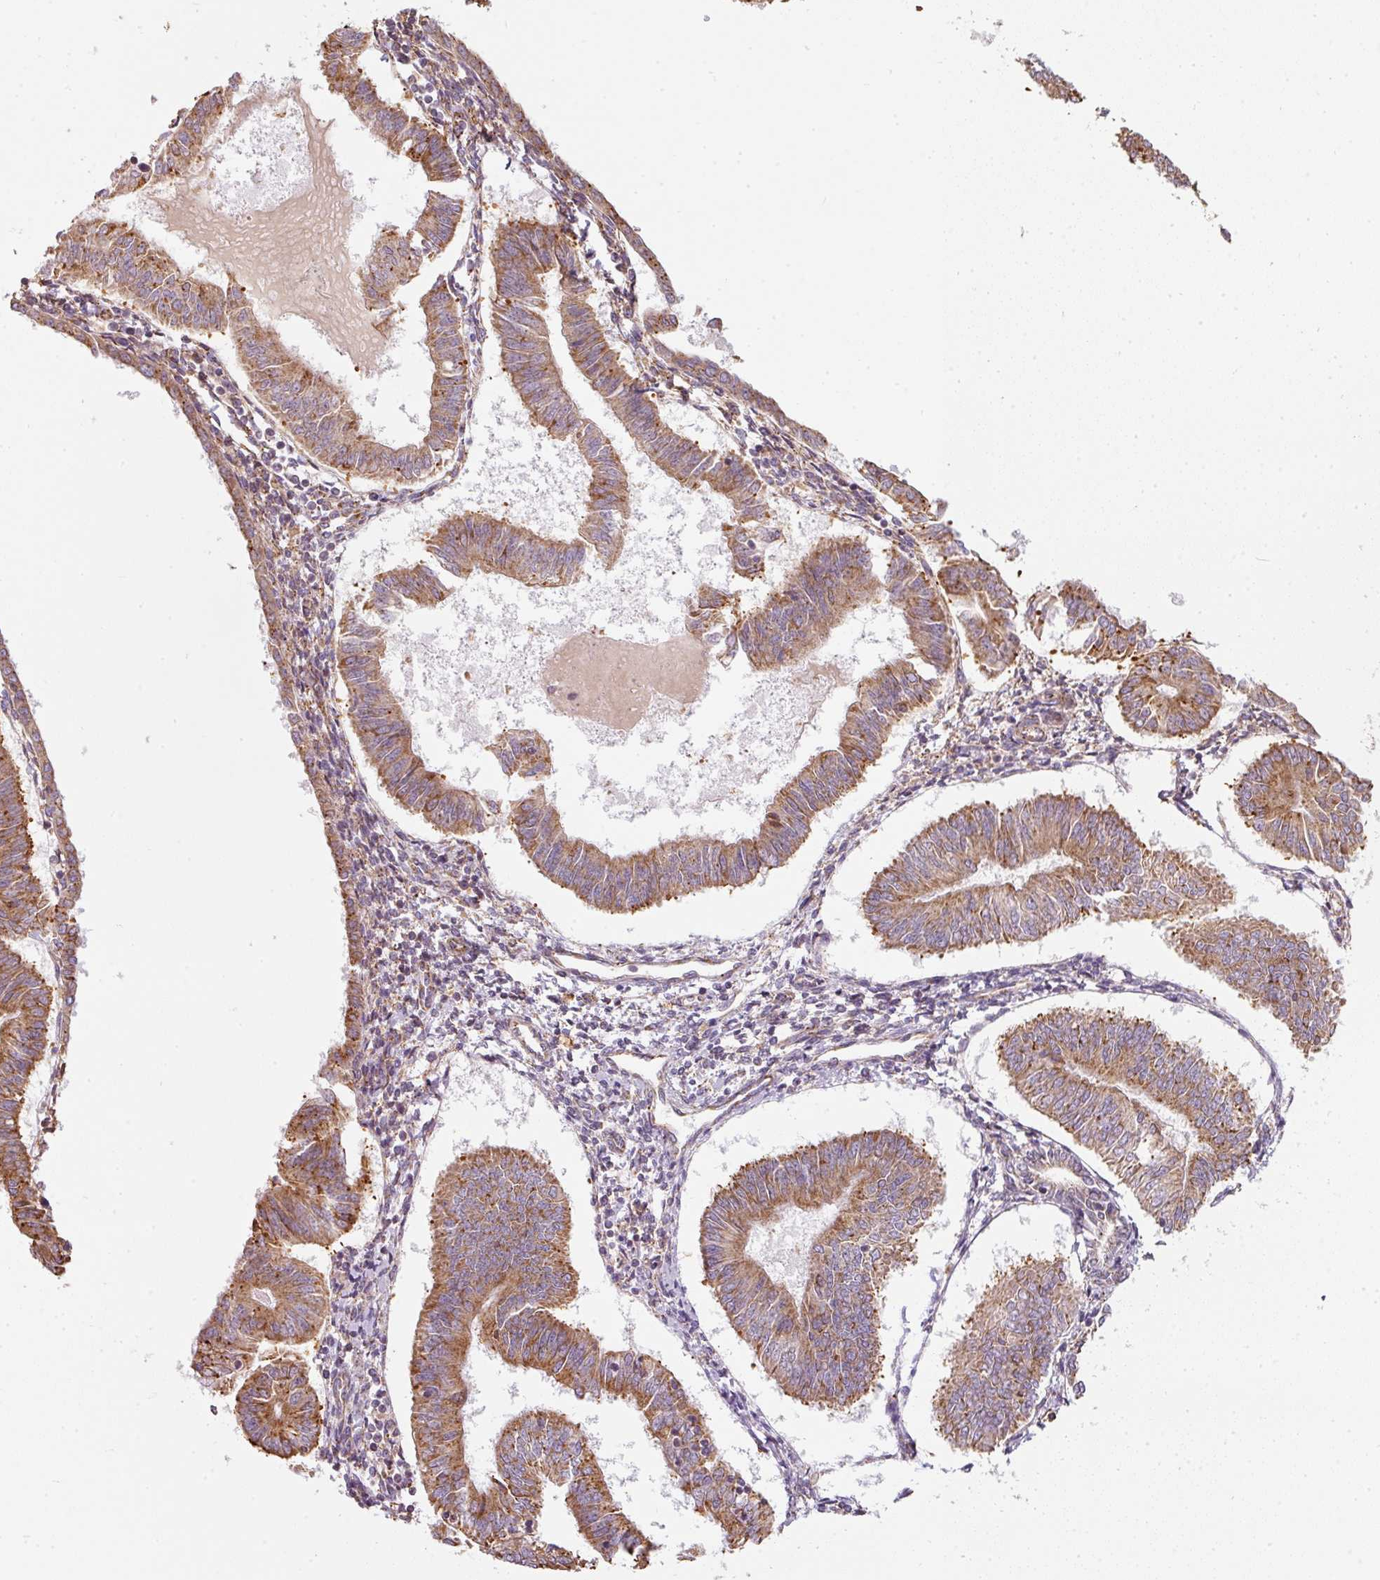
{"staining": {"intensity": "moderate", "quantity": ">75%", "location": "cytoplasmic/membranous"}, "tissue": "endometrial cancer", "cell_type": "Tumor cells", "image_type": "cancer", "snomed": [{"axis": "morphology", "description": "Adenocarcinoma, NOS"}, {"axis": "topography", "description": "Endometrium"}], "caption": "The micrograph exhibits staining of adenocarcinoma (endometrial), revealing moderate cytoplasmic/membranous protein expression (brown color) within tumor cells.", "gene": "MORN4", "patient": {"sex": "female", "age": 58}}